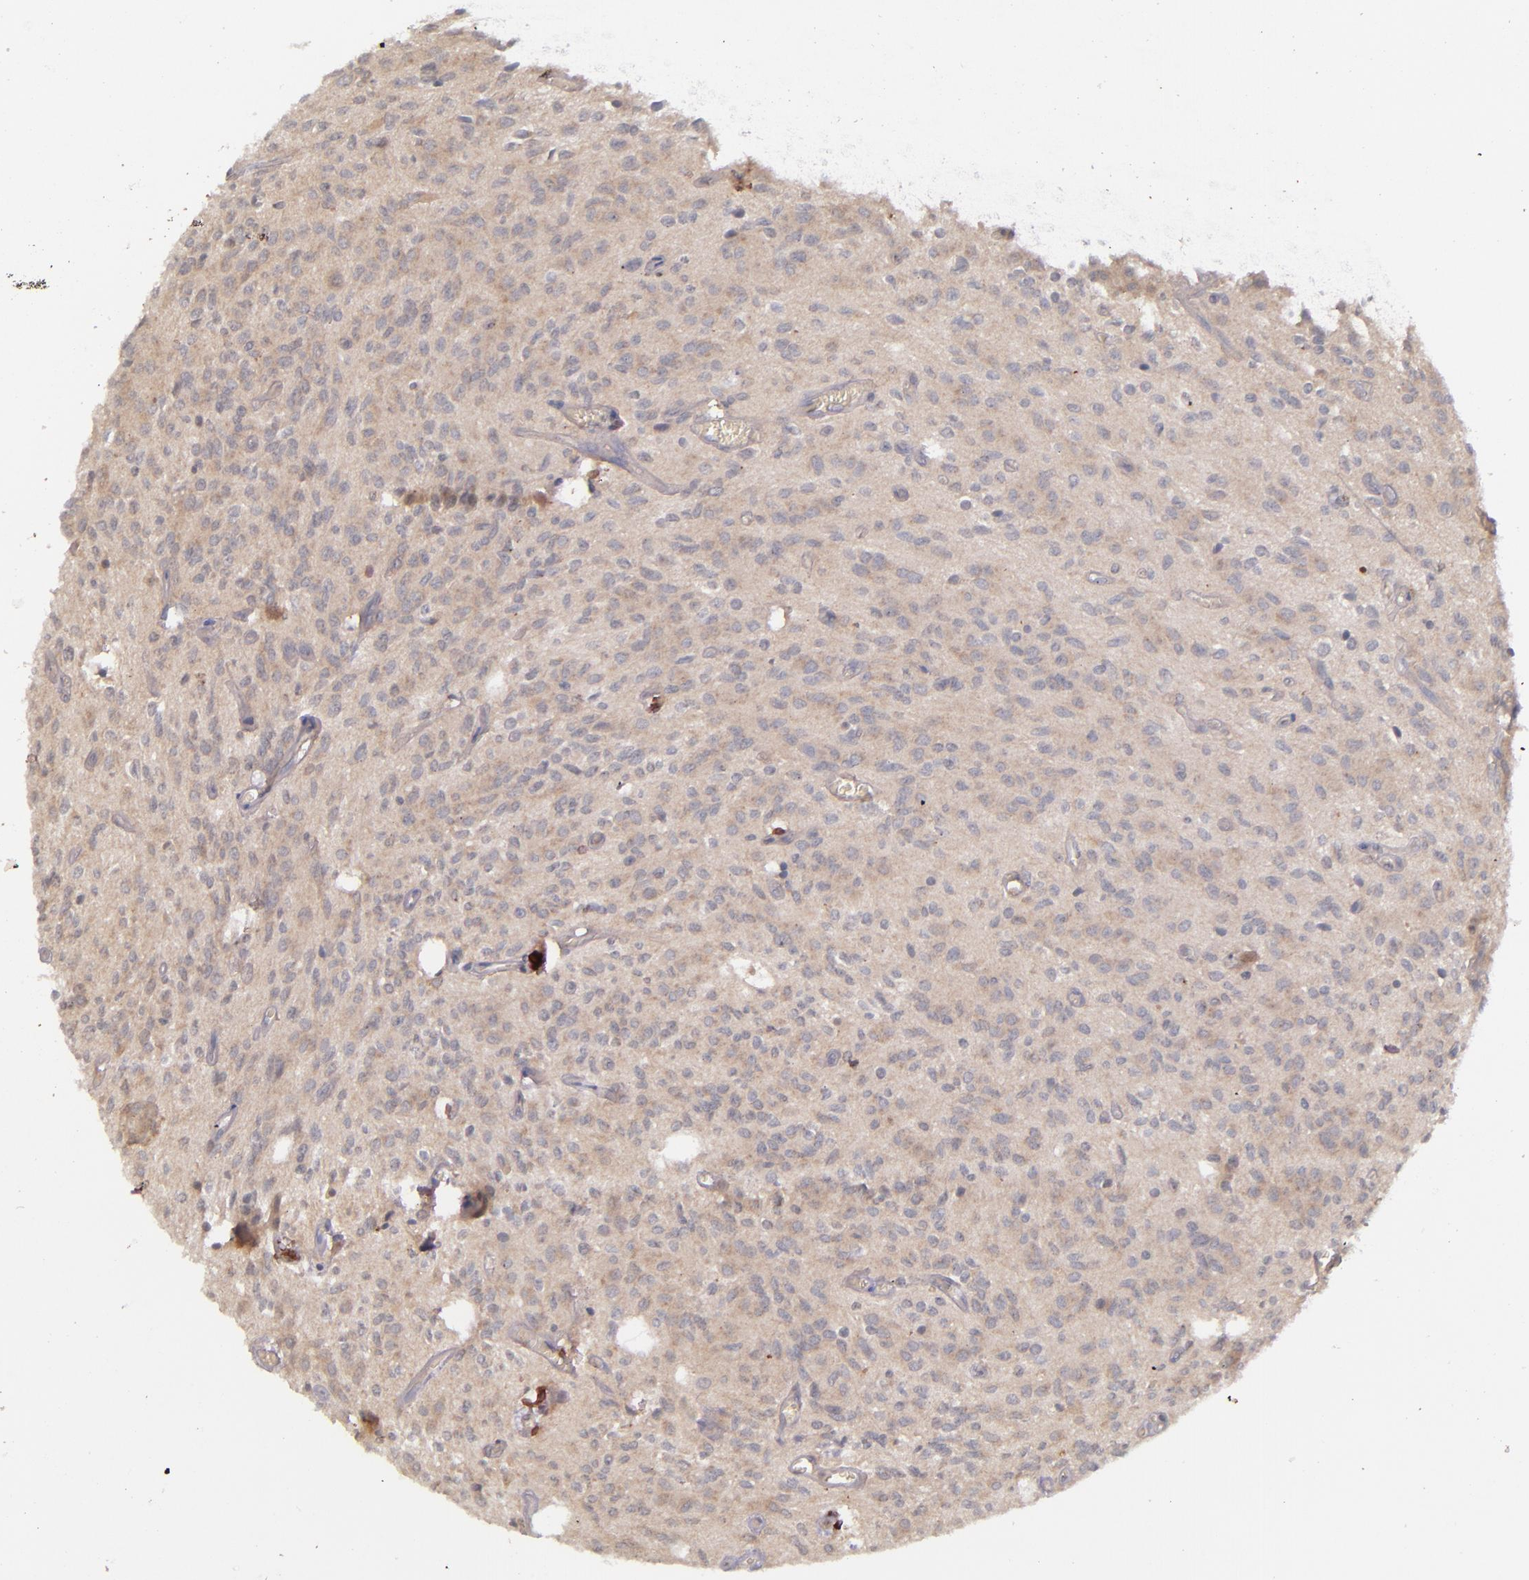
{"staining": {"intensity": "weak", "quantity": "25%-75%", "location": "cytoplasmic/membranous"}, "tissue": "glioma", "cell_type": "Tumor cells", "image_type": "cancer", "snomed": [{"axis": "morphology", "description": "Glioma, malignant, Low grade"}, {"axis": "topography", "description": "Brain"}], "caption": "Malignant low-grade glioma stained with immunohistochemistry displays weak cytoplasmic/membranous staining in approximately 25%-75% of tumor cells.", "gene": "TSC2", "patient": {"sex": "female", "age": 15}}